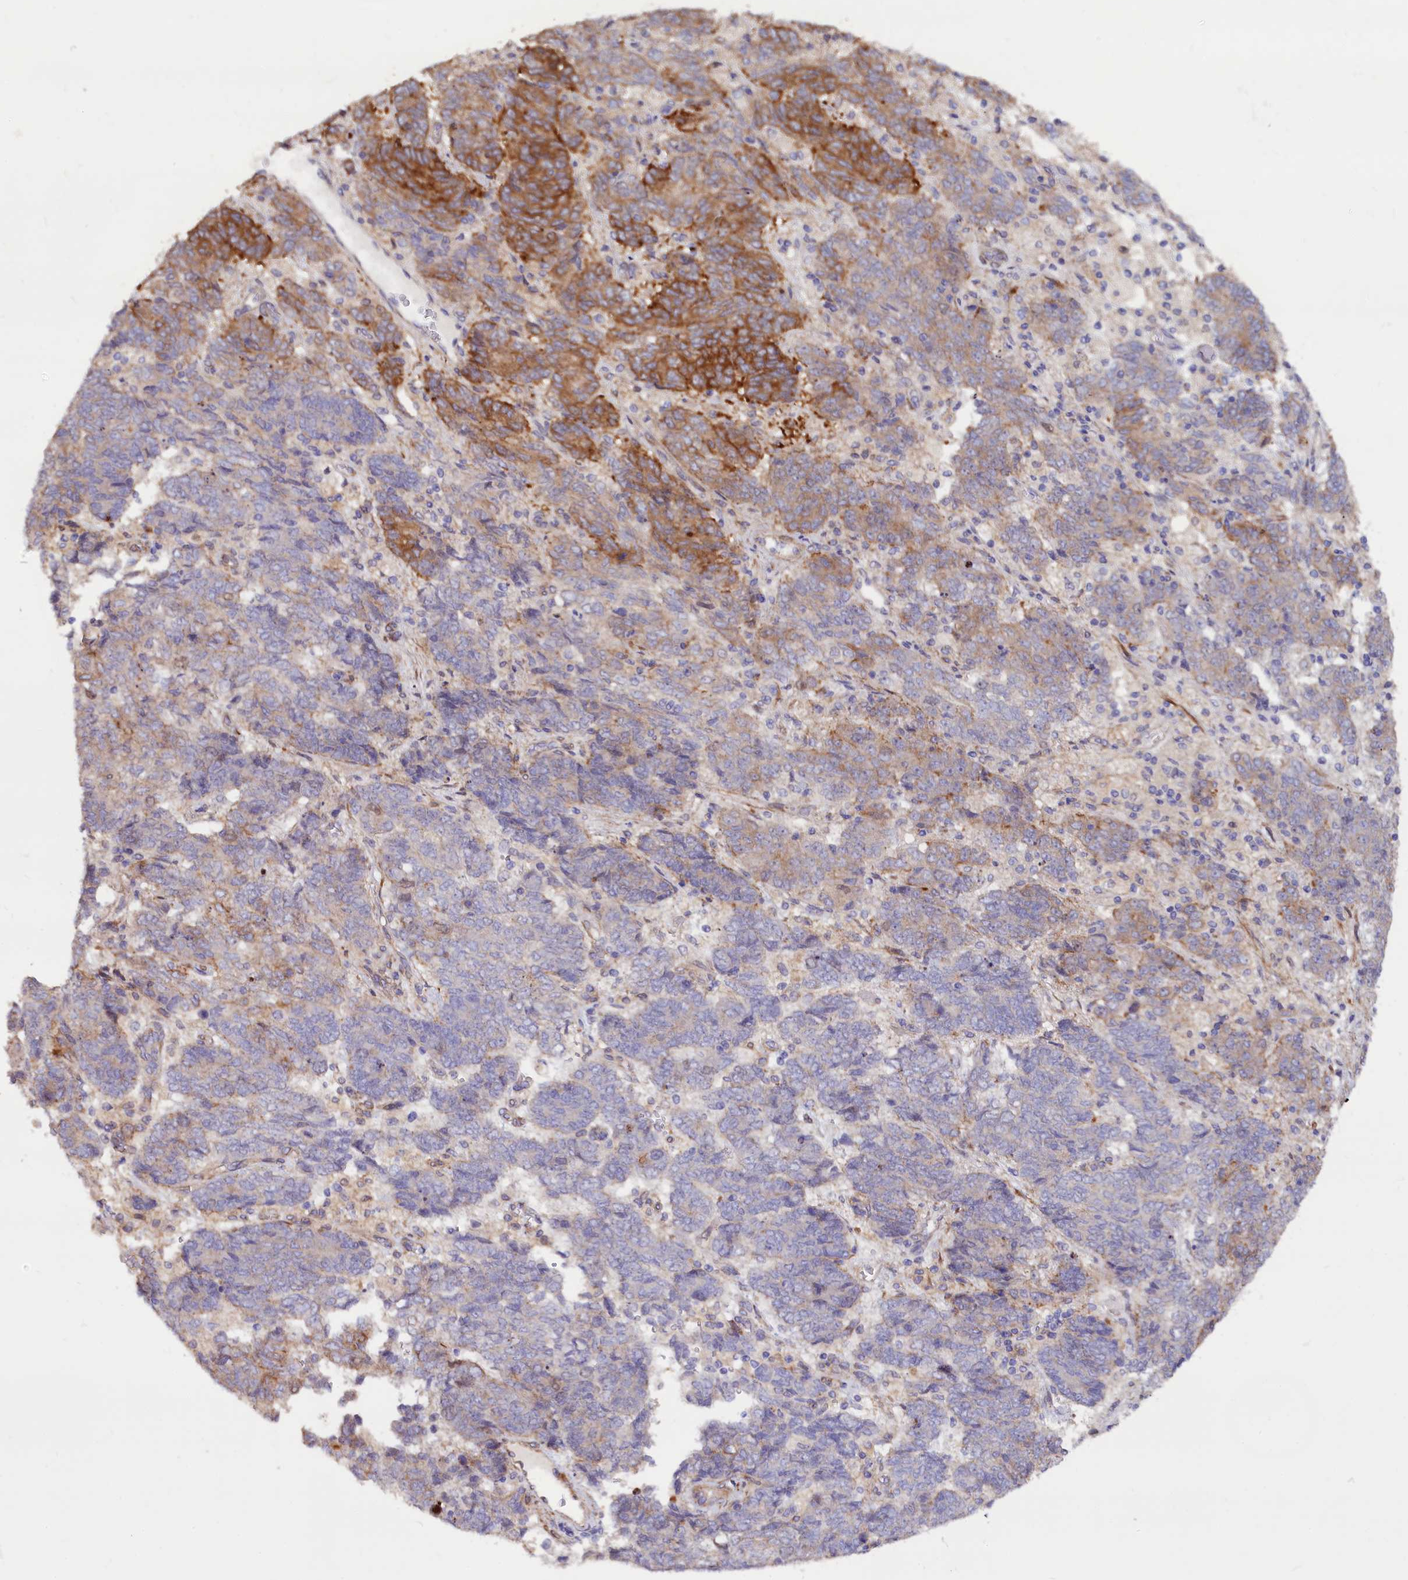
{"staining": {"intensity": "strong", "quantity": "<25%", "location": "cytoplasmic/membranous"}, "tissue": "endometrial cancer", "cell_type": "Tumor cells", "image_type": "cancer", "snomed": [{"axis": "morphology", "description": "Adenocarcinoma, NOS"}, {"axis": "topography", "description": "Endometrium"}], "caption": "Protein staining reveals strong cytoplasmic/membranous staining in approximately <25% of tumor cells in endometrial cancer.", "gene": "WNT8A", "patient": {"sex": "female", "age": 80}}